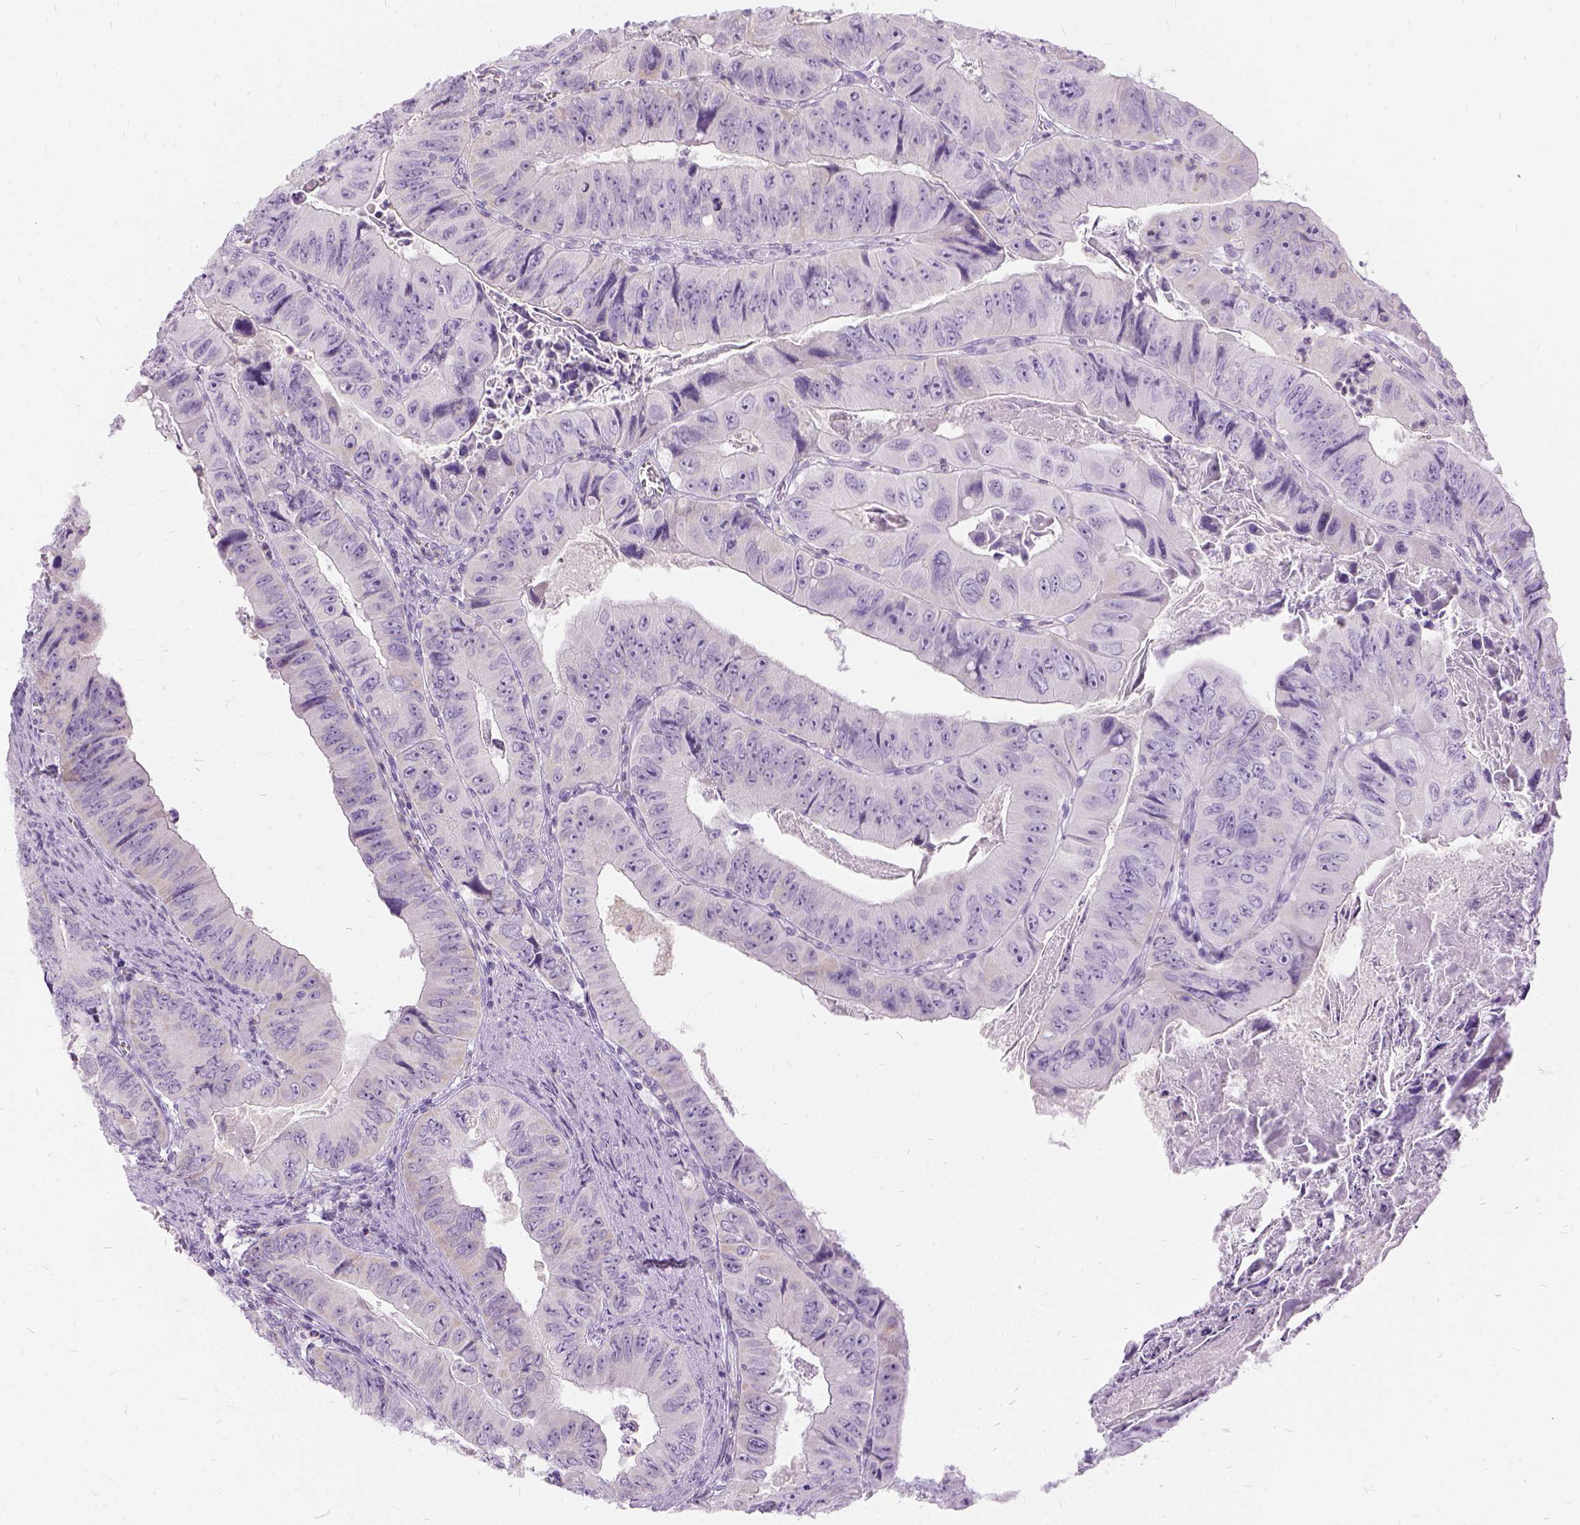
{"staining": {"intensity": "negative", "quantity": "none", "location": "none"}, "tissue": "colorectal cancer", "cell_type": "Tumor cells", "image_type": "cancer", "snomed": [{"axis": "morphology", "description": "Adenocarcinoma, NOS"}, {"axis": "topography", "description": "Colon"}], "caption": "Photomicrograph shows no protein staining in tumor cells of colorectal adenocarcinoma tissue.", "gene": "FDX1", "patient": {"sex": "female", "age": 84}}